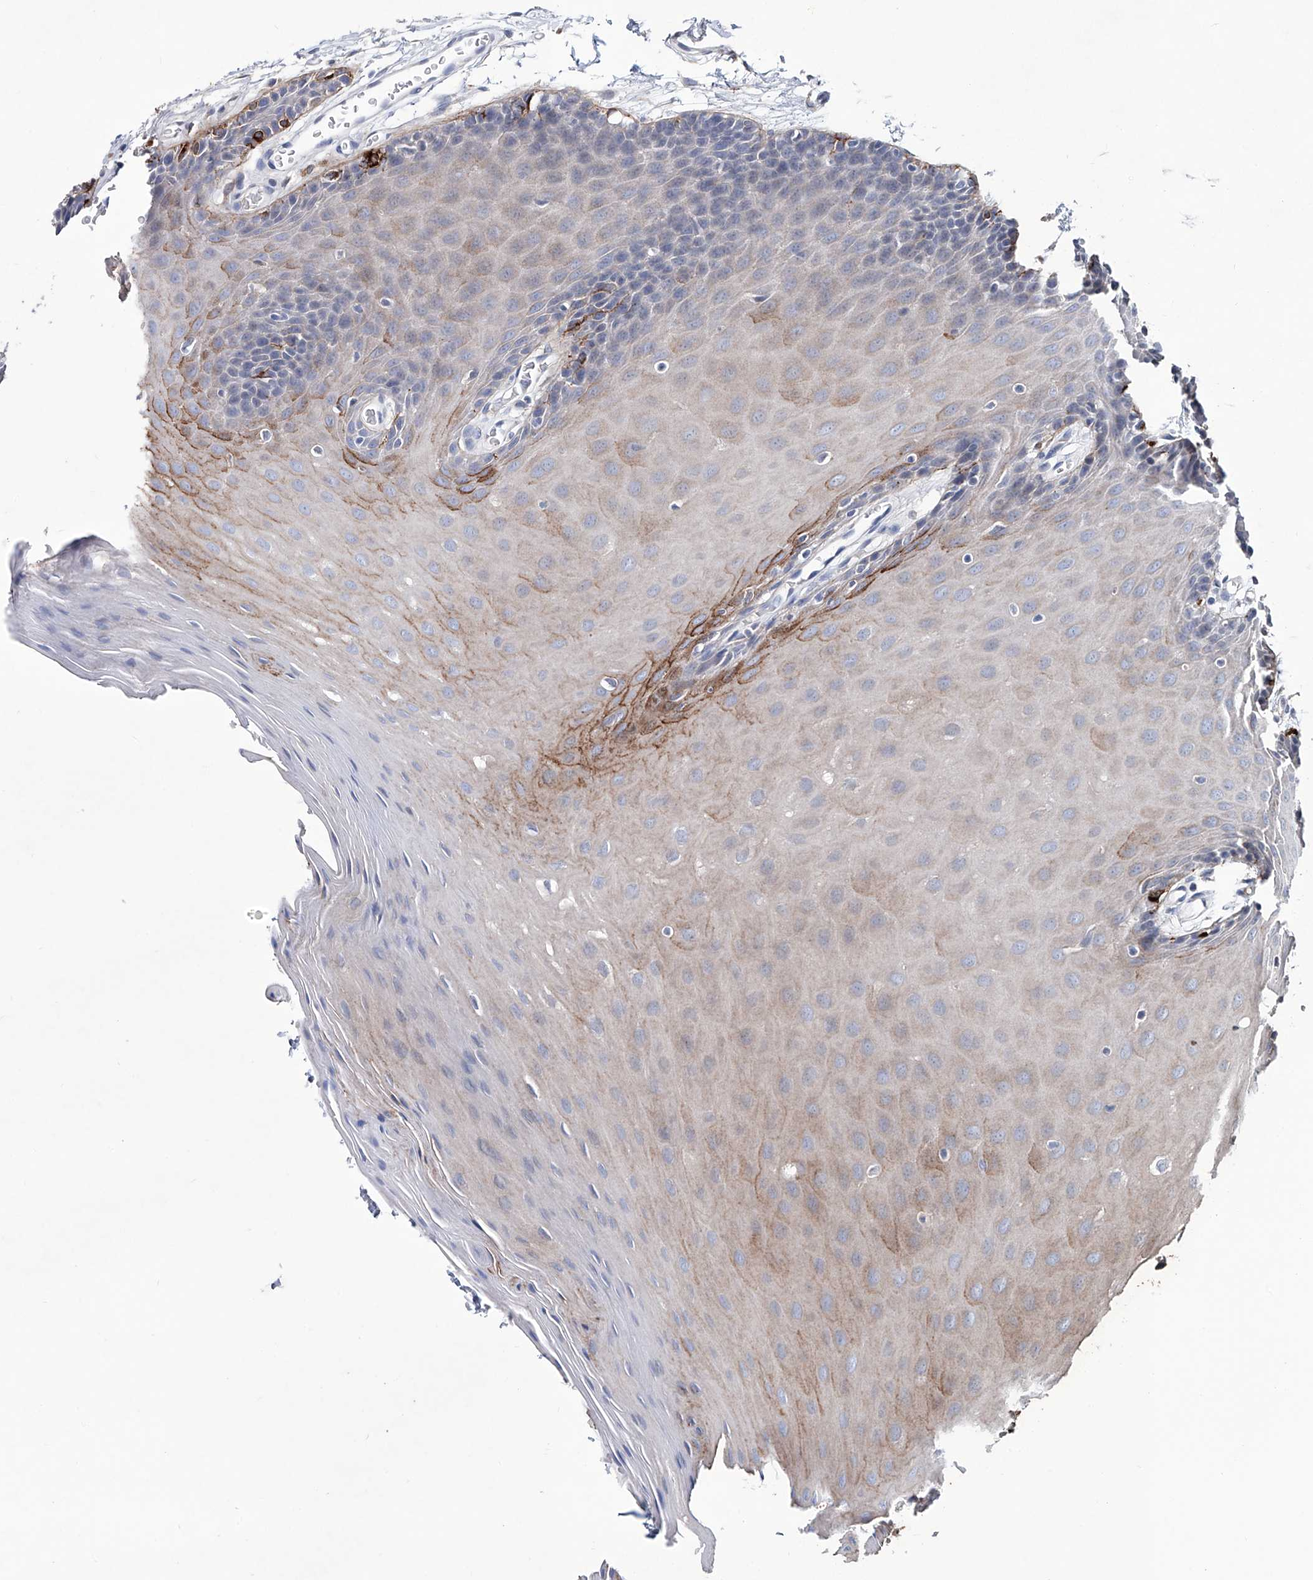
{"staining": {"intensity": "moderate", "quantity": "<25%", "location": "cytoplasmic/membranous"}, "tissue": "oral mucosa", "cell_type": "Squamous epithelial cells", "image_type": "normal", "snomed": [{"axis": "morphology", "description": "Normal tissue, NOS"}, {"axis": "morphology", "description": "Squamous cell carcinoma, NOS"}, {"axis": "topography", "description": "Skeletal muscle"}, {"axis": "topography", "description": "Oral tissue"}, {"axis": "topography", "description": "Salivary gland"}, {"axis": "topography", "description": "Head-Neck"}], "caption": "Moderate cytoplasmic/membranous staining is appreciated in approximately <25% of squamous epithelial cells in benign oral mucosa.", "gene": "KLHL17", "patient": {"sex": "male", "age": 54}}